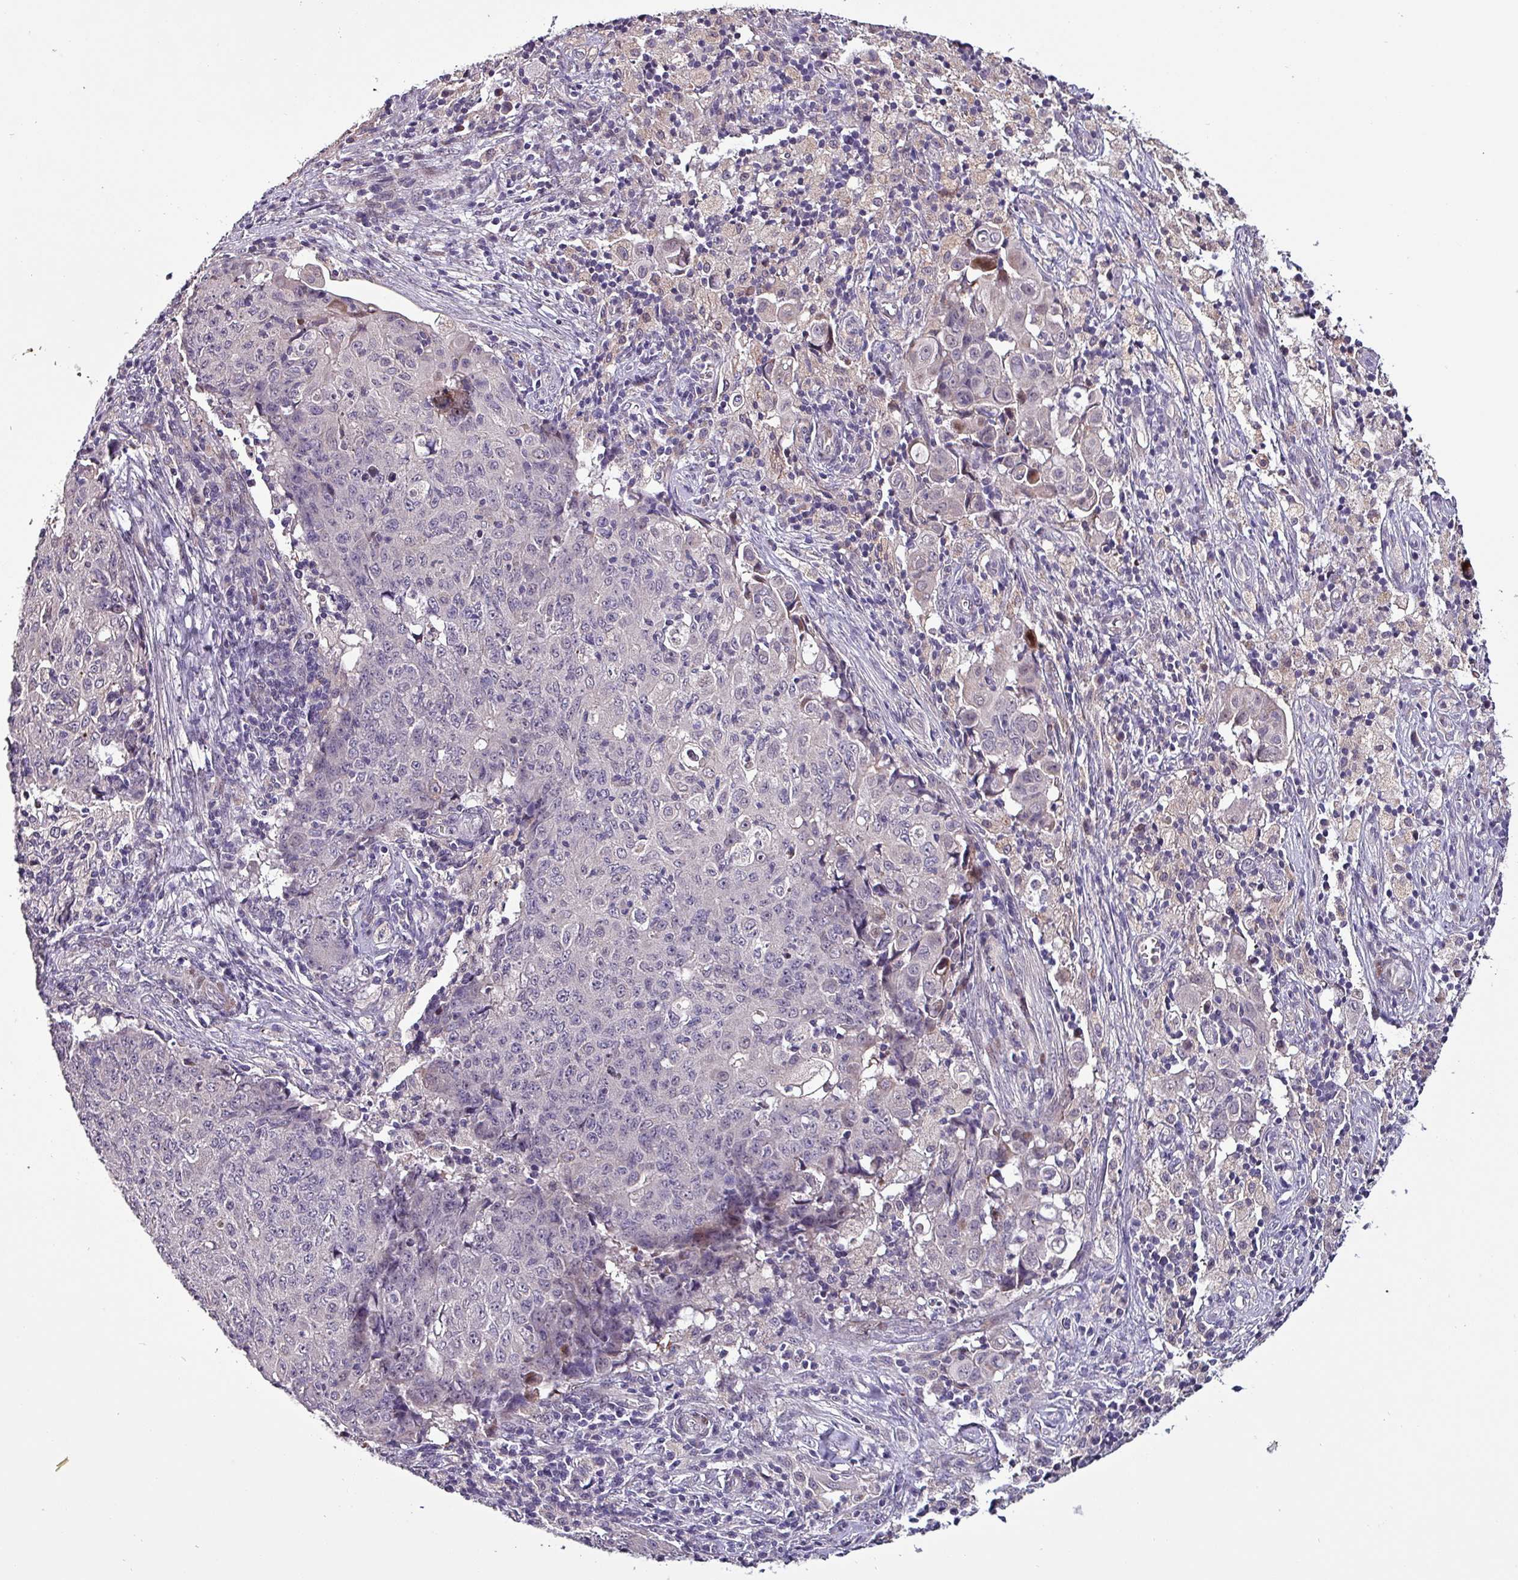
{"staining": {"intensity": "negative", "quantity": "none", "location": "none"}, "tissue": "ovarian cancer", "cell_type": "Tumor cells", "image_type": "cancer", "snomed": [{"axis": "morphology", "description": "Carcinoma, endometroid"}, {"axis": "topography", "description": "Ovary"}], "caption": "Tumor cells are negative for protein expression in human ovarian cancer. (DAB IHC, high magnification).", "gene": "GRAPL", "patient": {"sex": "female", "age": 42}}